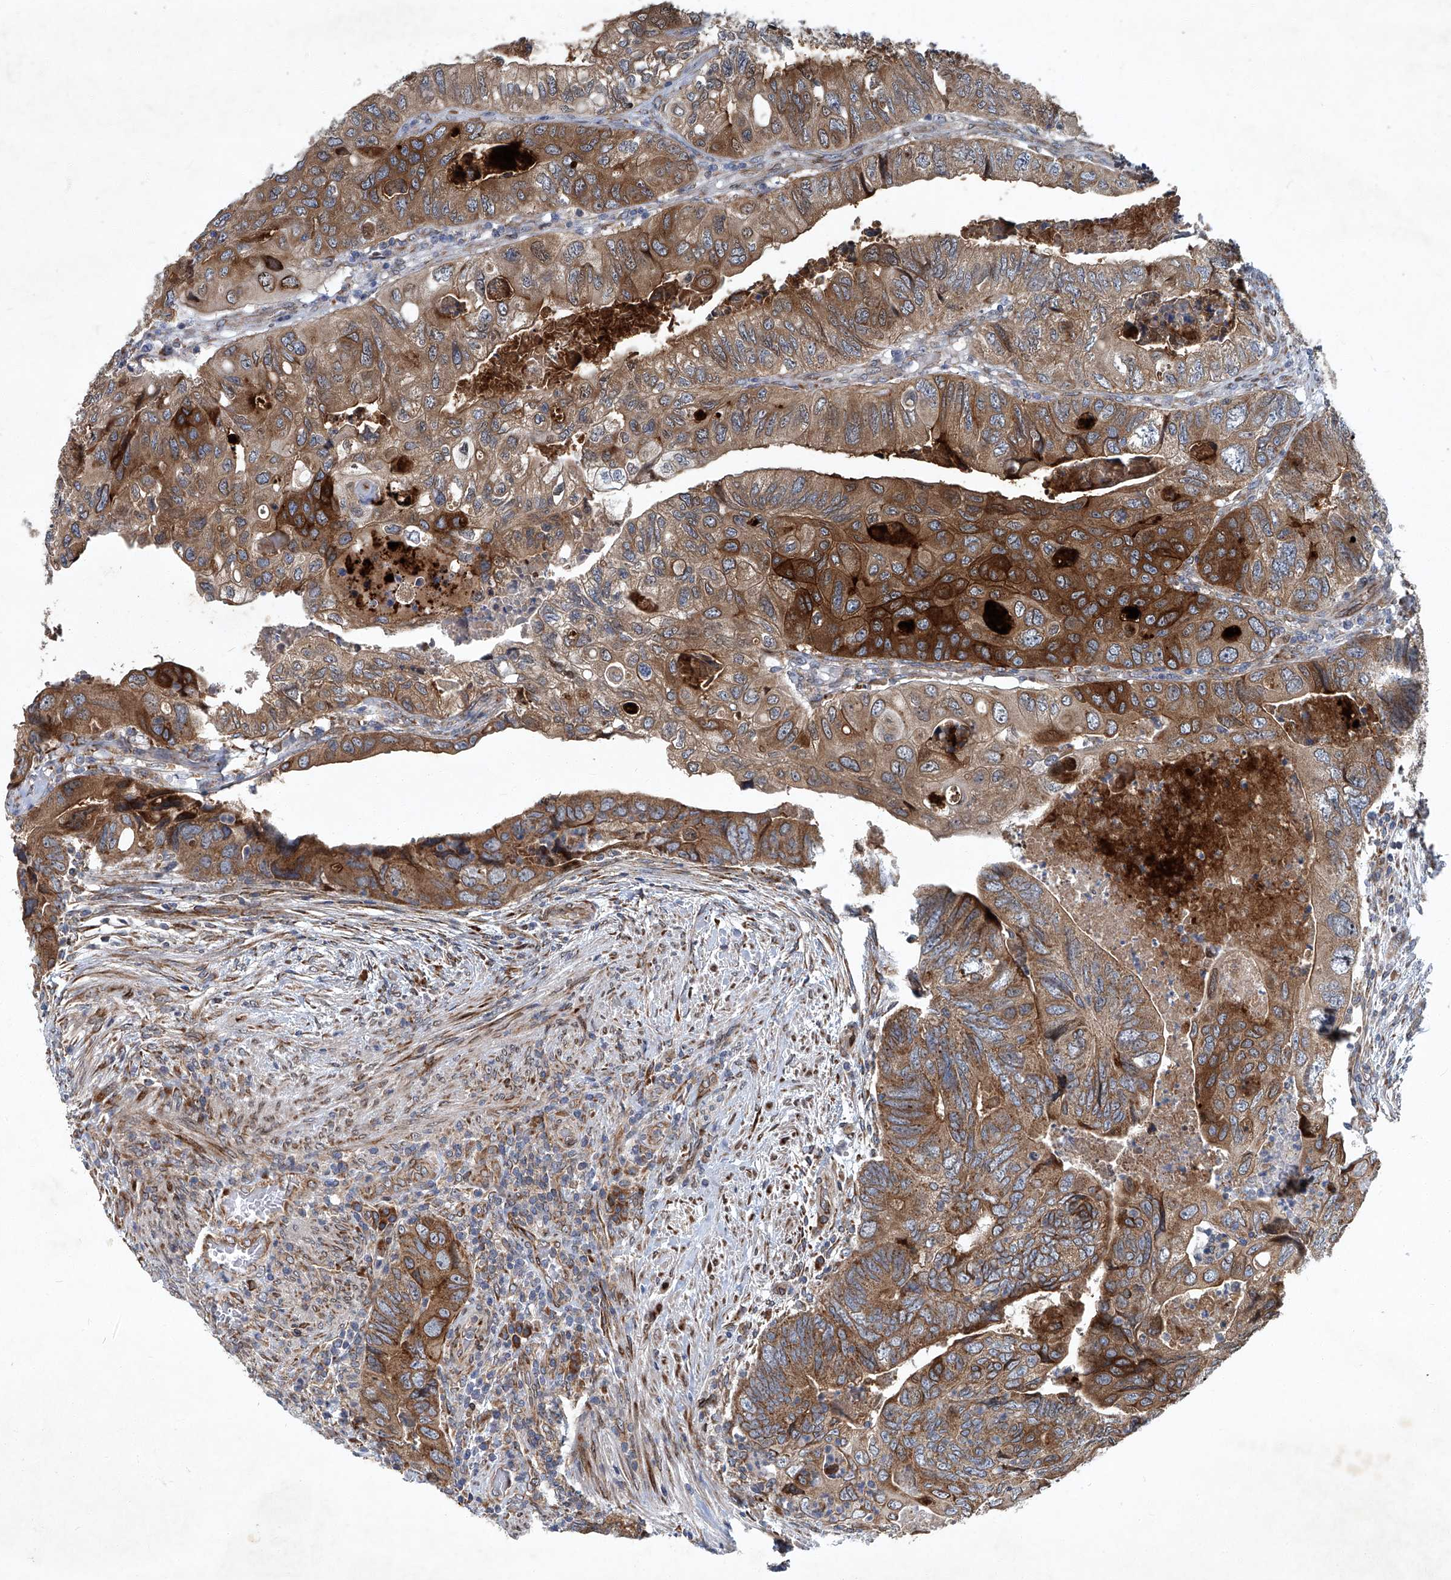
{"staining": {"intensity": "strong", "quantity": ">75%", "location": "cytoplasmic/membranous"}, "tissue": "colorectal cancer", "cell_type": "Tumor cells", "image_type": "cancer", "snomed": [{"axis": "morphology", "description": "Adenocarcinoma, NOS"}, {"axis": "topography", "description": "Rectum"}], "caption": "Immunohistochemistry (IHC) photomicrograph of colorectal adenocarcinoma stained for a protein (brown), which demonstrates high levels of strong cytoplasmic/membranous expression in approximately >75% of tumor cells.", "gene": "GPR132", "patient": {"sex": "male", "age": 63}}